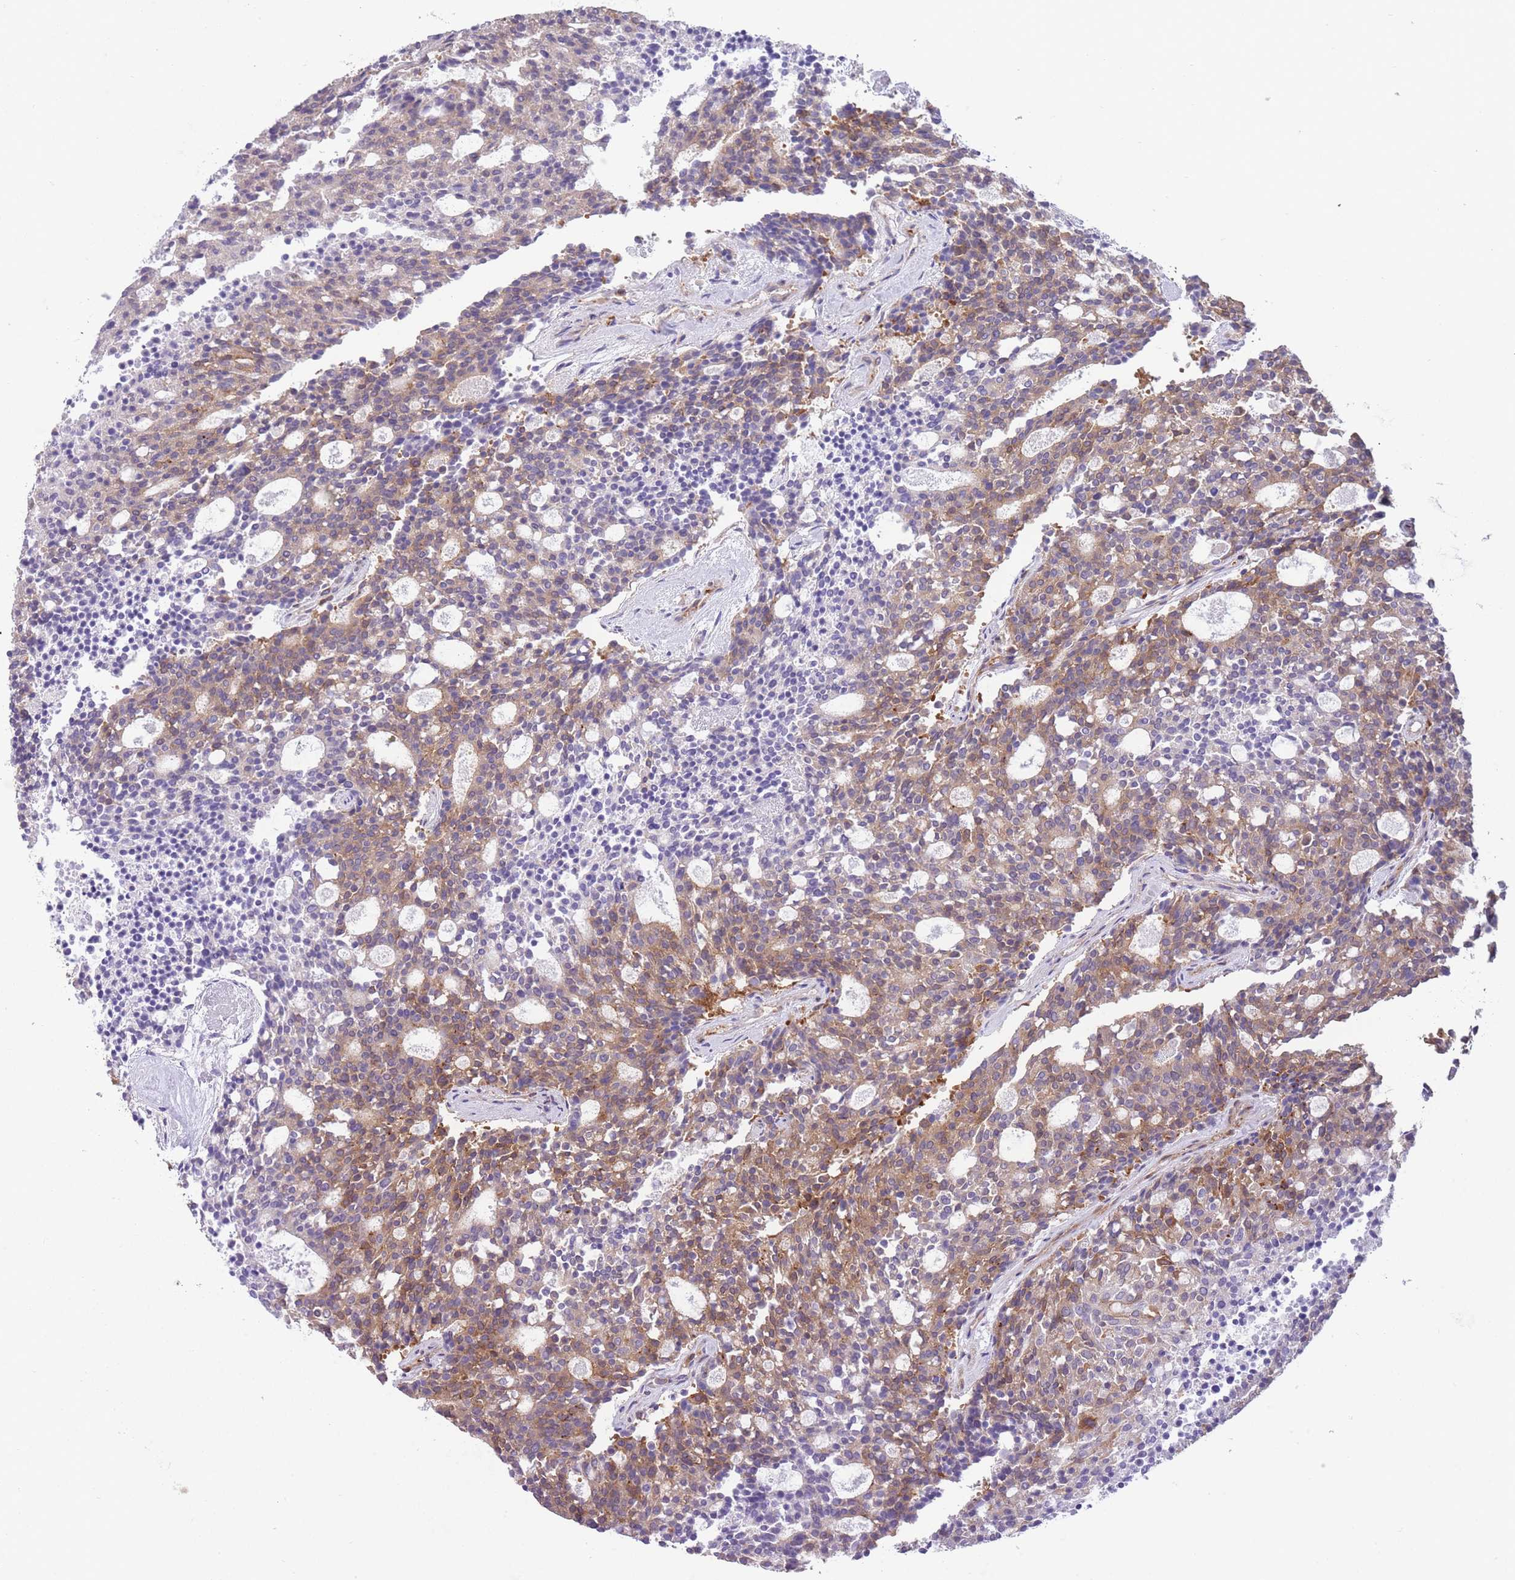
{"staining": {"intensity": "moderate", "quantity": "25%-75%", "location": "cytoplasmic/membranous"}, "tissue": "carcinoid", "cell_type": "Tumor cells", "image_type": "cancer", "snomed": [{"axis": "morphology", "description": "Carcinoid, malignant, NOS"}, {"axis": "topography", "description": "Pancreas"}], "caption": "Carcinoid tissue displays moderate cytoplasmic/membranous positivity in about 25%-75% of tumor cells, visualized by immunohistochemistry.", "gene": "PRKAR1A", "patient": {"sex": "female", "age": 54}}